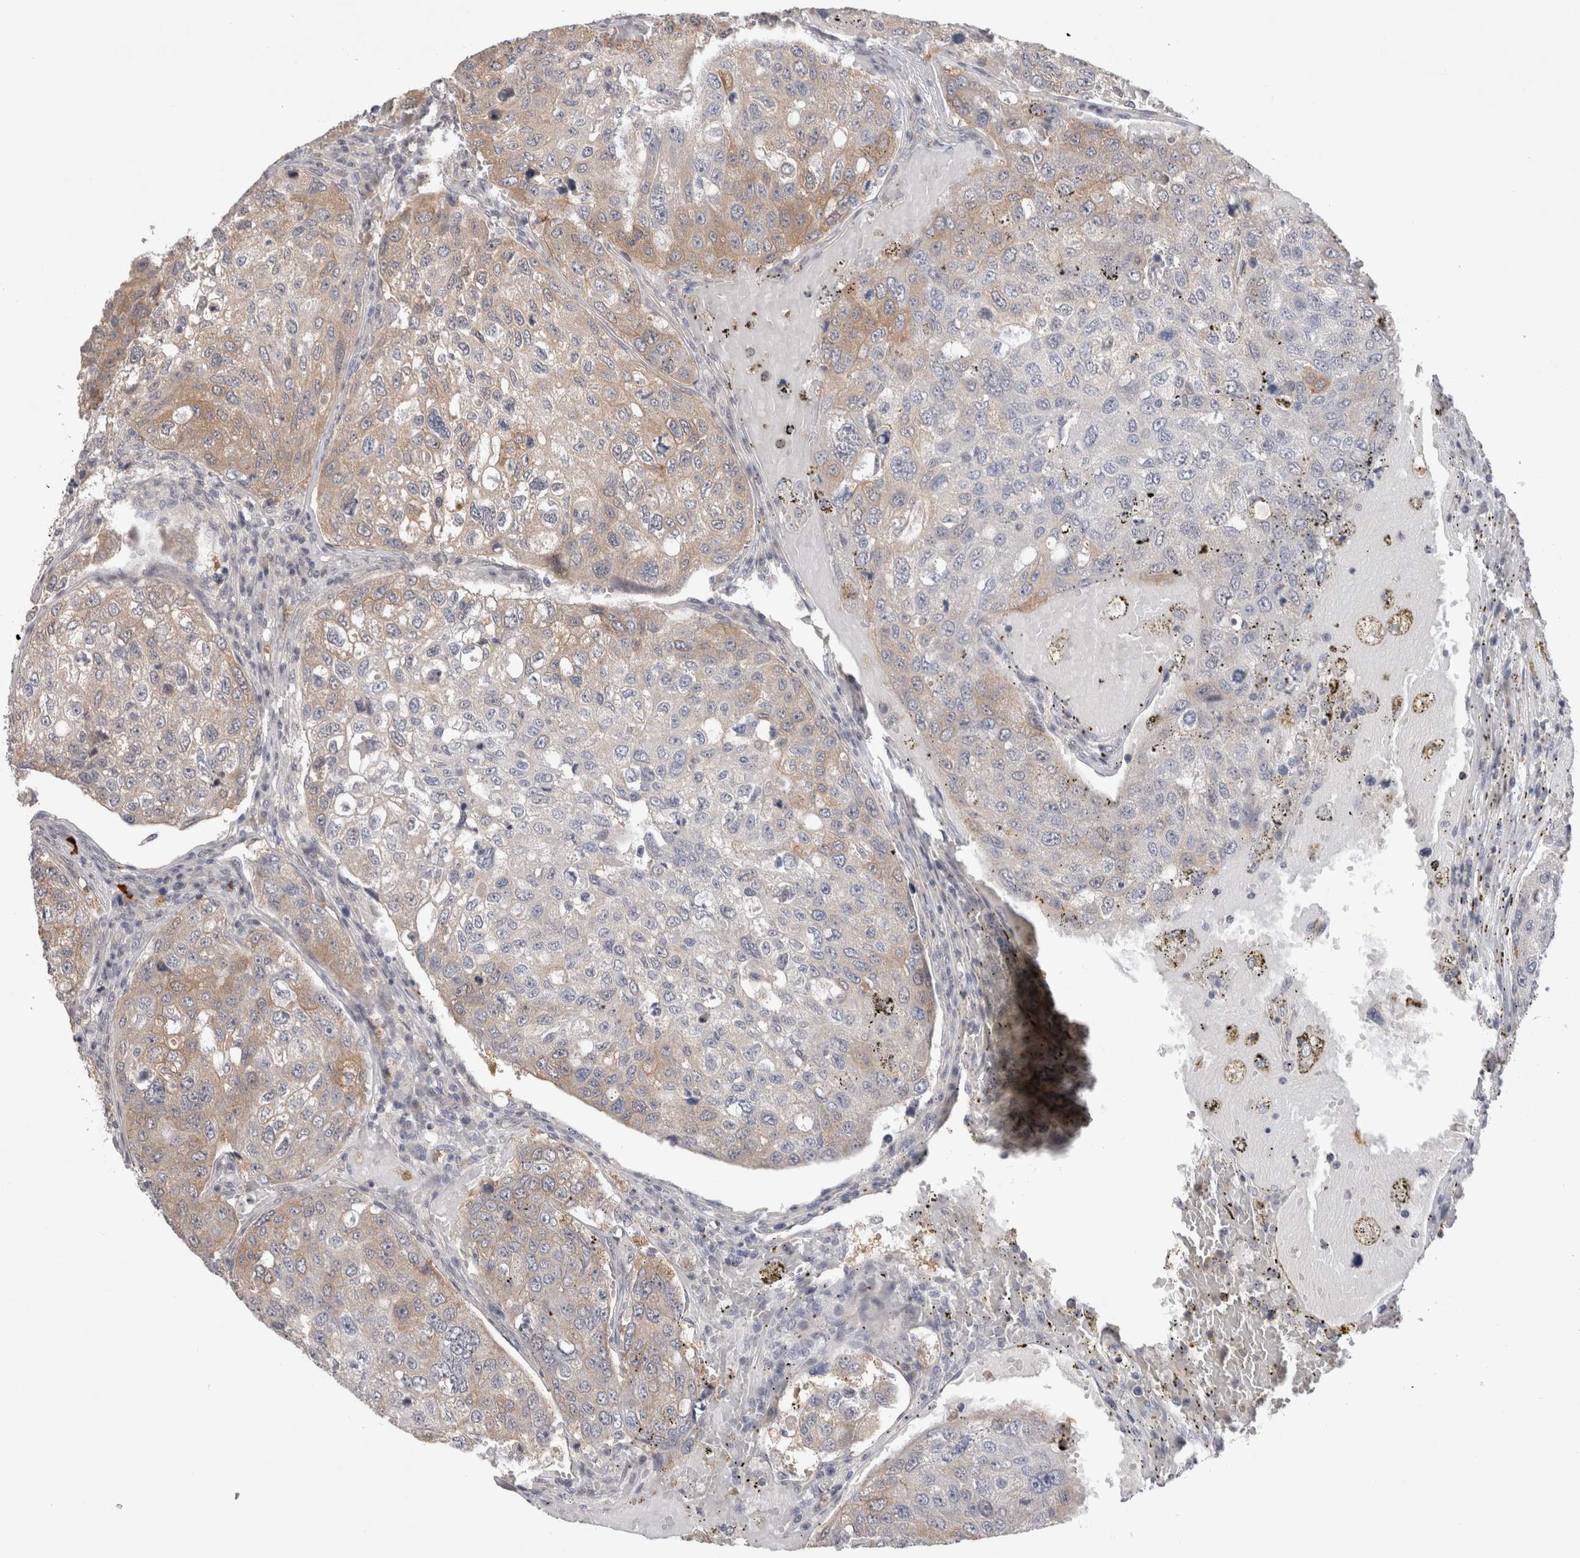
{"staining": {"intensity": "weak", "quantity": "<25%", "location": "cytoplasmic/membranous"}, "tissue": "urothelial cancer", "cell_type": "Tumor cells", "image_type": "cancer", "snomed": [{"axis": "morphology", "description": "Urothelial carcinoma, High grade"}, {"axis": "topography", "description": "Lymph node"}, {"axis": "topography", "description": "Urinary bladder"}], "caption": "DAB immunohistochemical staining of urothelial cancer shows no significant expression in tumor cells. (Stains: DAB (3,3'-diaminobenzidine) IHC with hematoxylin counter stain, Microscopy: brightfield microscopy at high magnification).", "gene": "CERS3", "patient": {"sex": "male", "age": 51}}